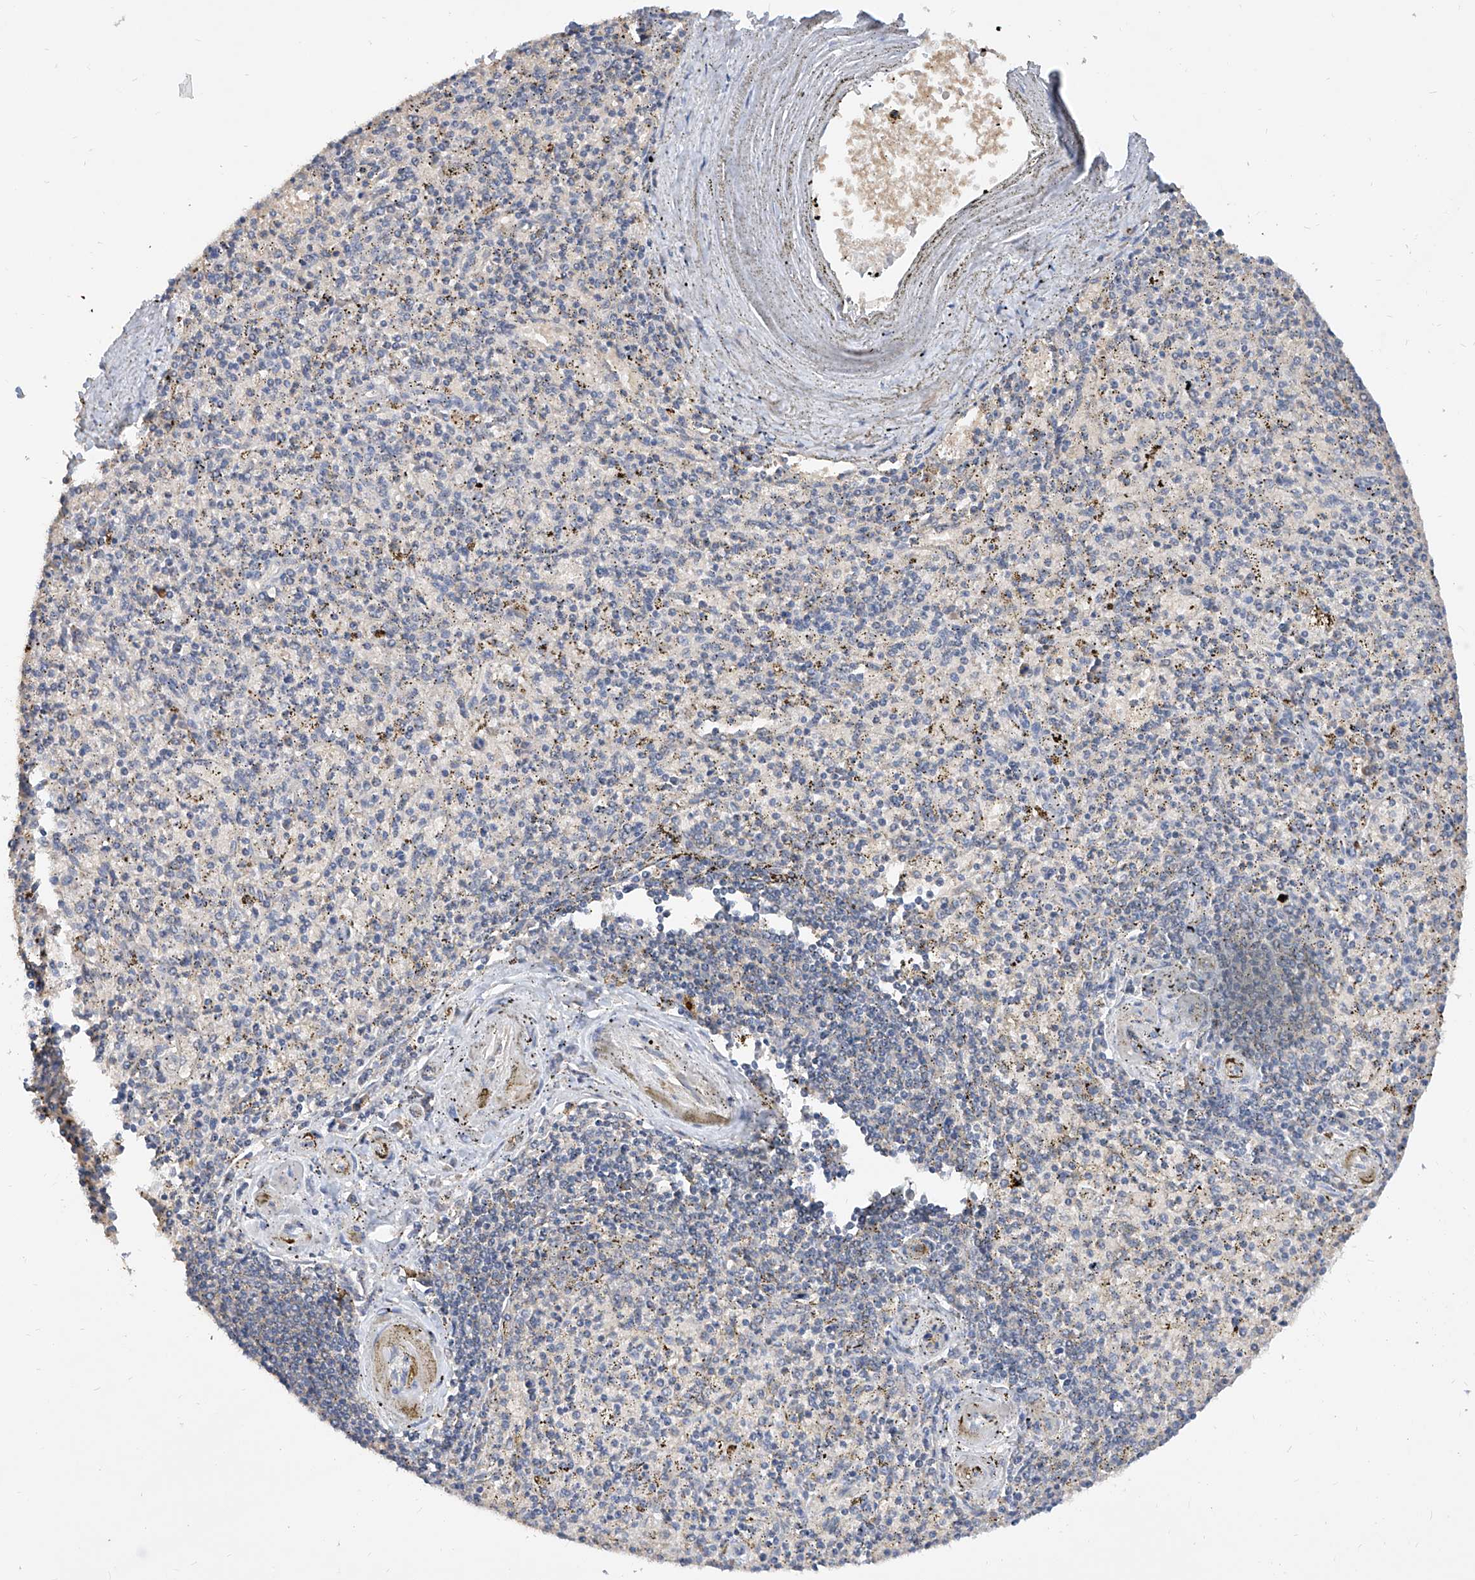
{"staining": {"intensity": "negative", "quantity": "none", "location": "none"}, "tissue": "spleen", "cell_type": "Cells in red pulp", "image_type": "normal", "snomed": [{"axis": "morphology", "description": "Normal tissue, NOS"}, {"axis": "topography", "description": "Spleen"}], "caption": "A high-resolution image shows immunohistochemistry (IHC) staining of normal spleen, which demonstrates no significant expression in cells in red pulp.", "gene": "CARMIL3", "patient": {"sex": "male", "age": 72}}